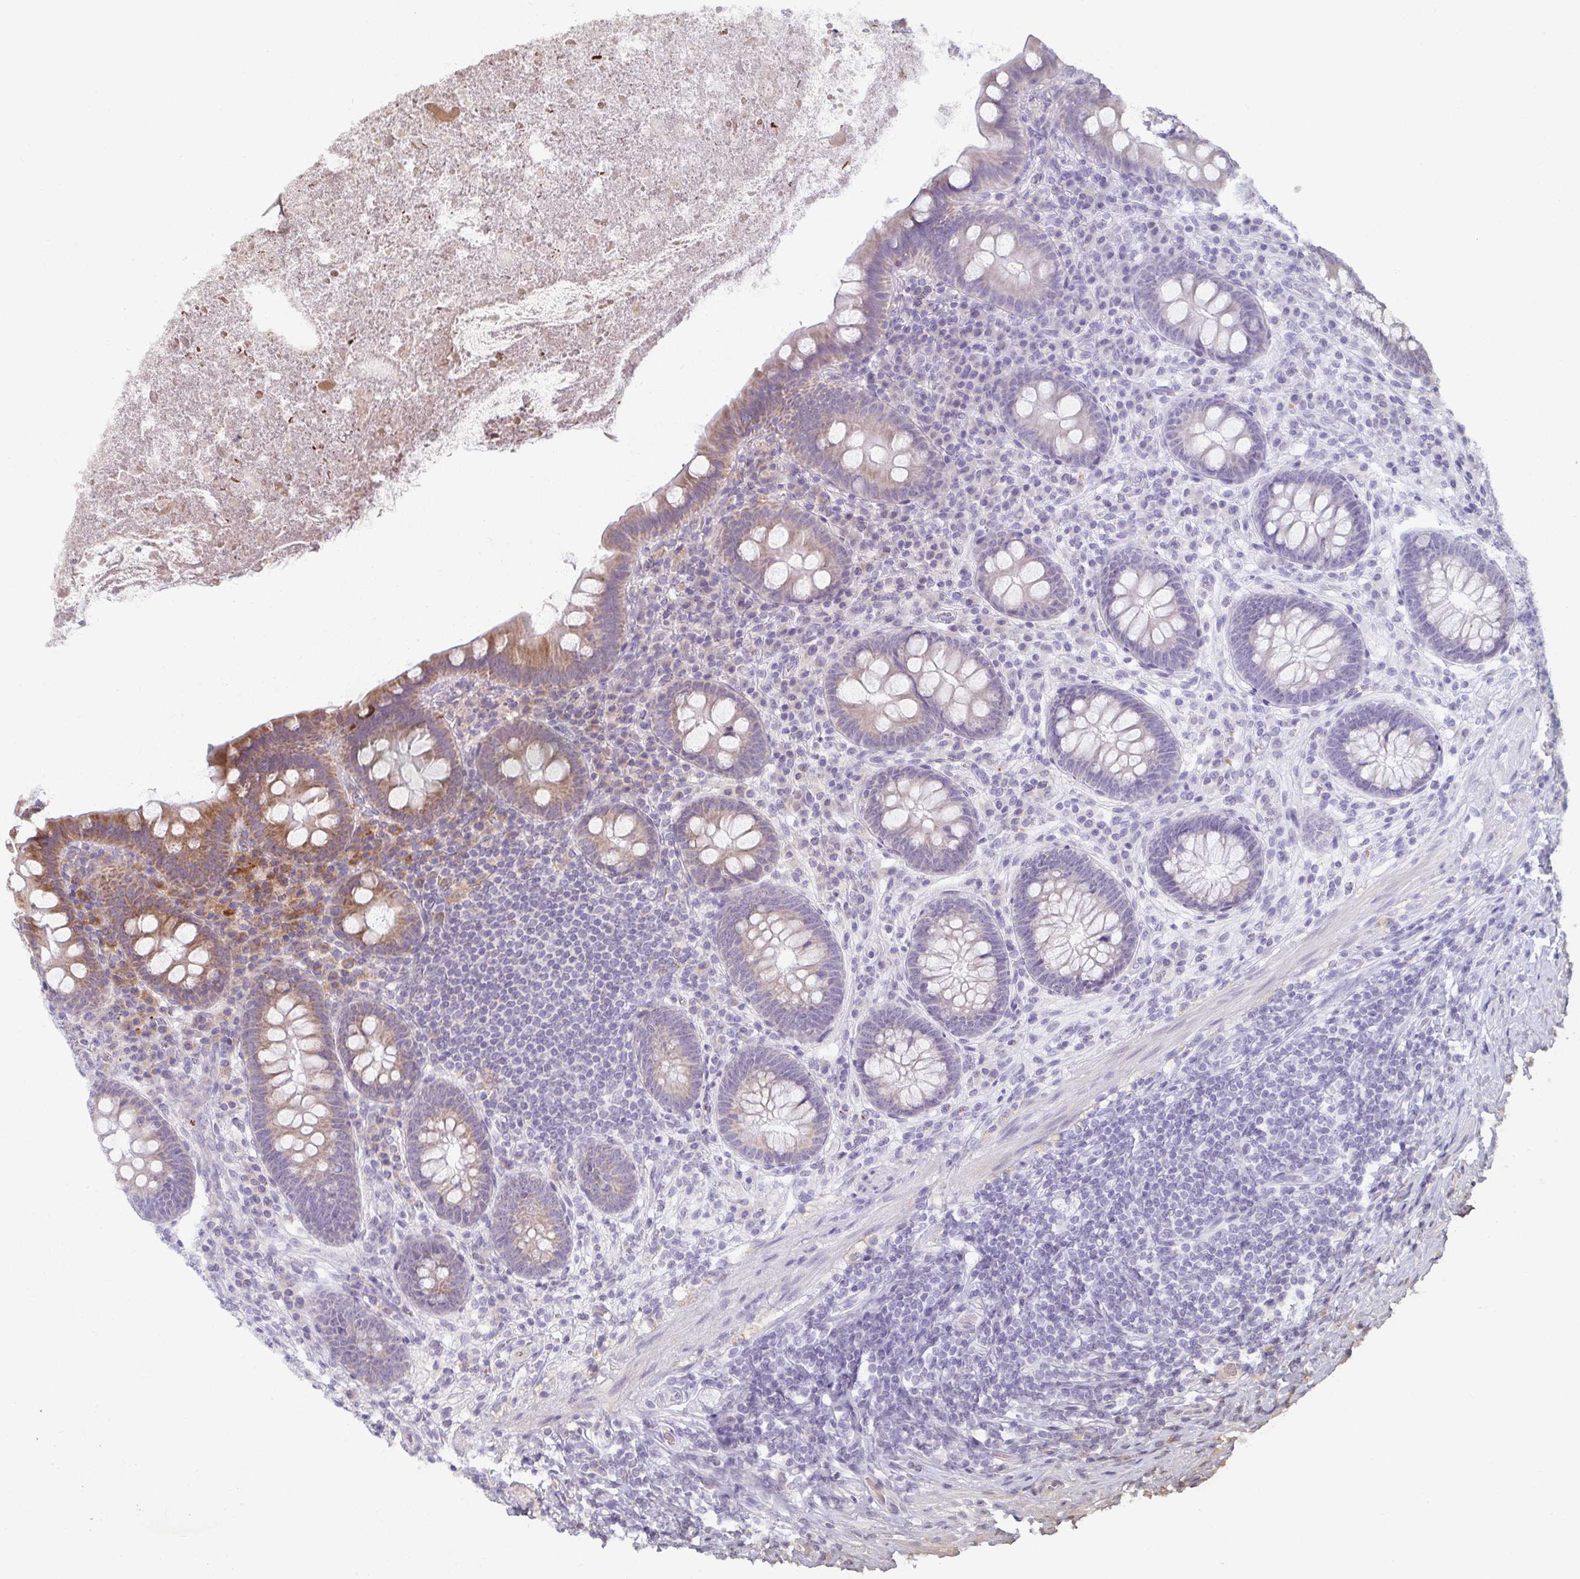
{"staining": {"intensity": "moderate", "quantity": "25%-75%", "location": "cytoplasmic/membranous"}, "tissue": "appendix", "cell_type": "Glandular cells", "image_type": "normal", "snomed": [{"axis": "morphology", "description": "Normal tissue, NOS"}, {"axis": "topography", "description": "Appendix"}], "caption": "This is a histology image of immunohistochemistry (IHC) staining of unremarkable appendix, which shows moderate expression in the cytoplasmic/membranous of glandular cells.", "gene": "SKP2", "patient": {"sex": "male", "age": 71}}